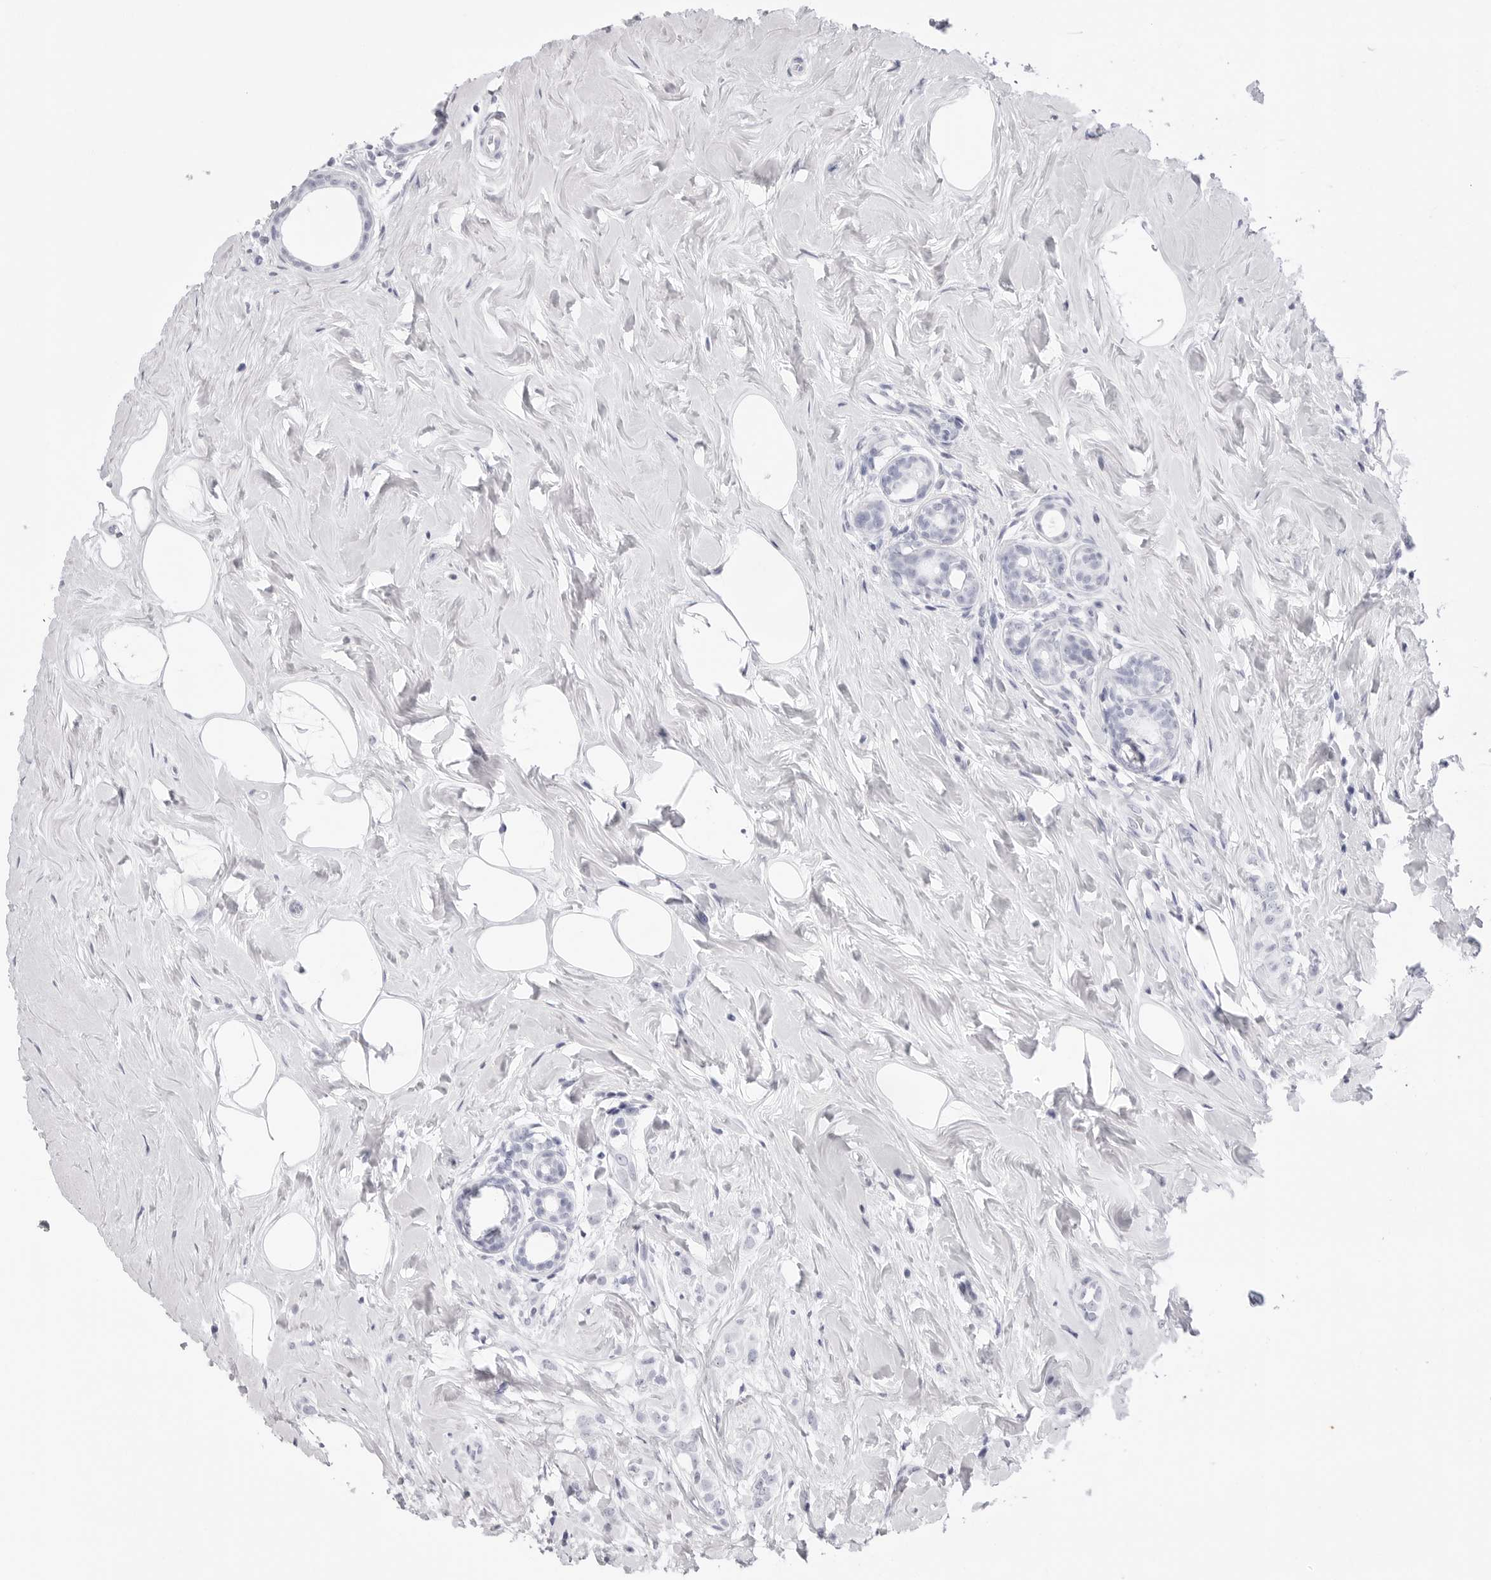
{"staining": {"intensity": "negative", "quantity": "none", "location": "none"}, "tissue": "breast cancer", "cell_type": "Tumor cells", "image_type": "cancer", "snomed": [{"axis": "morphology", "description": "Lobular carcinoma"}, {"axis": "topography", "description": "Breast"}], "caption": "Tumor cells show no significant protein staining in lobular carcinoma (breast). (DAB immunohistochemistry with hematoxylin counter stain).", "gene": "TSSK1B", "patient": {"sex": "female", "age": 47}}